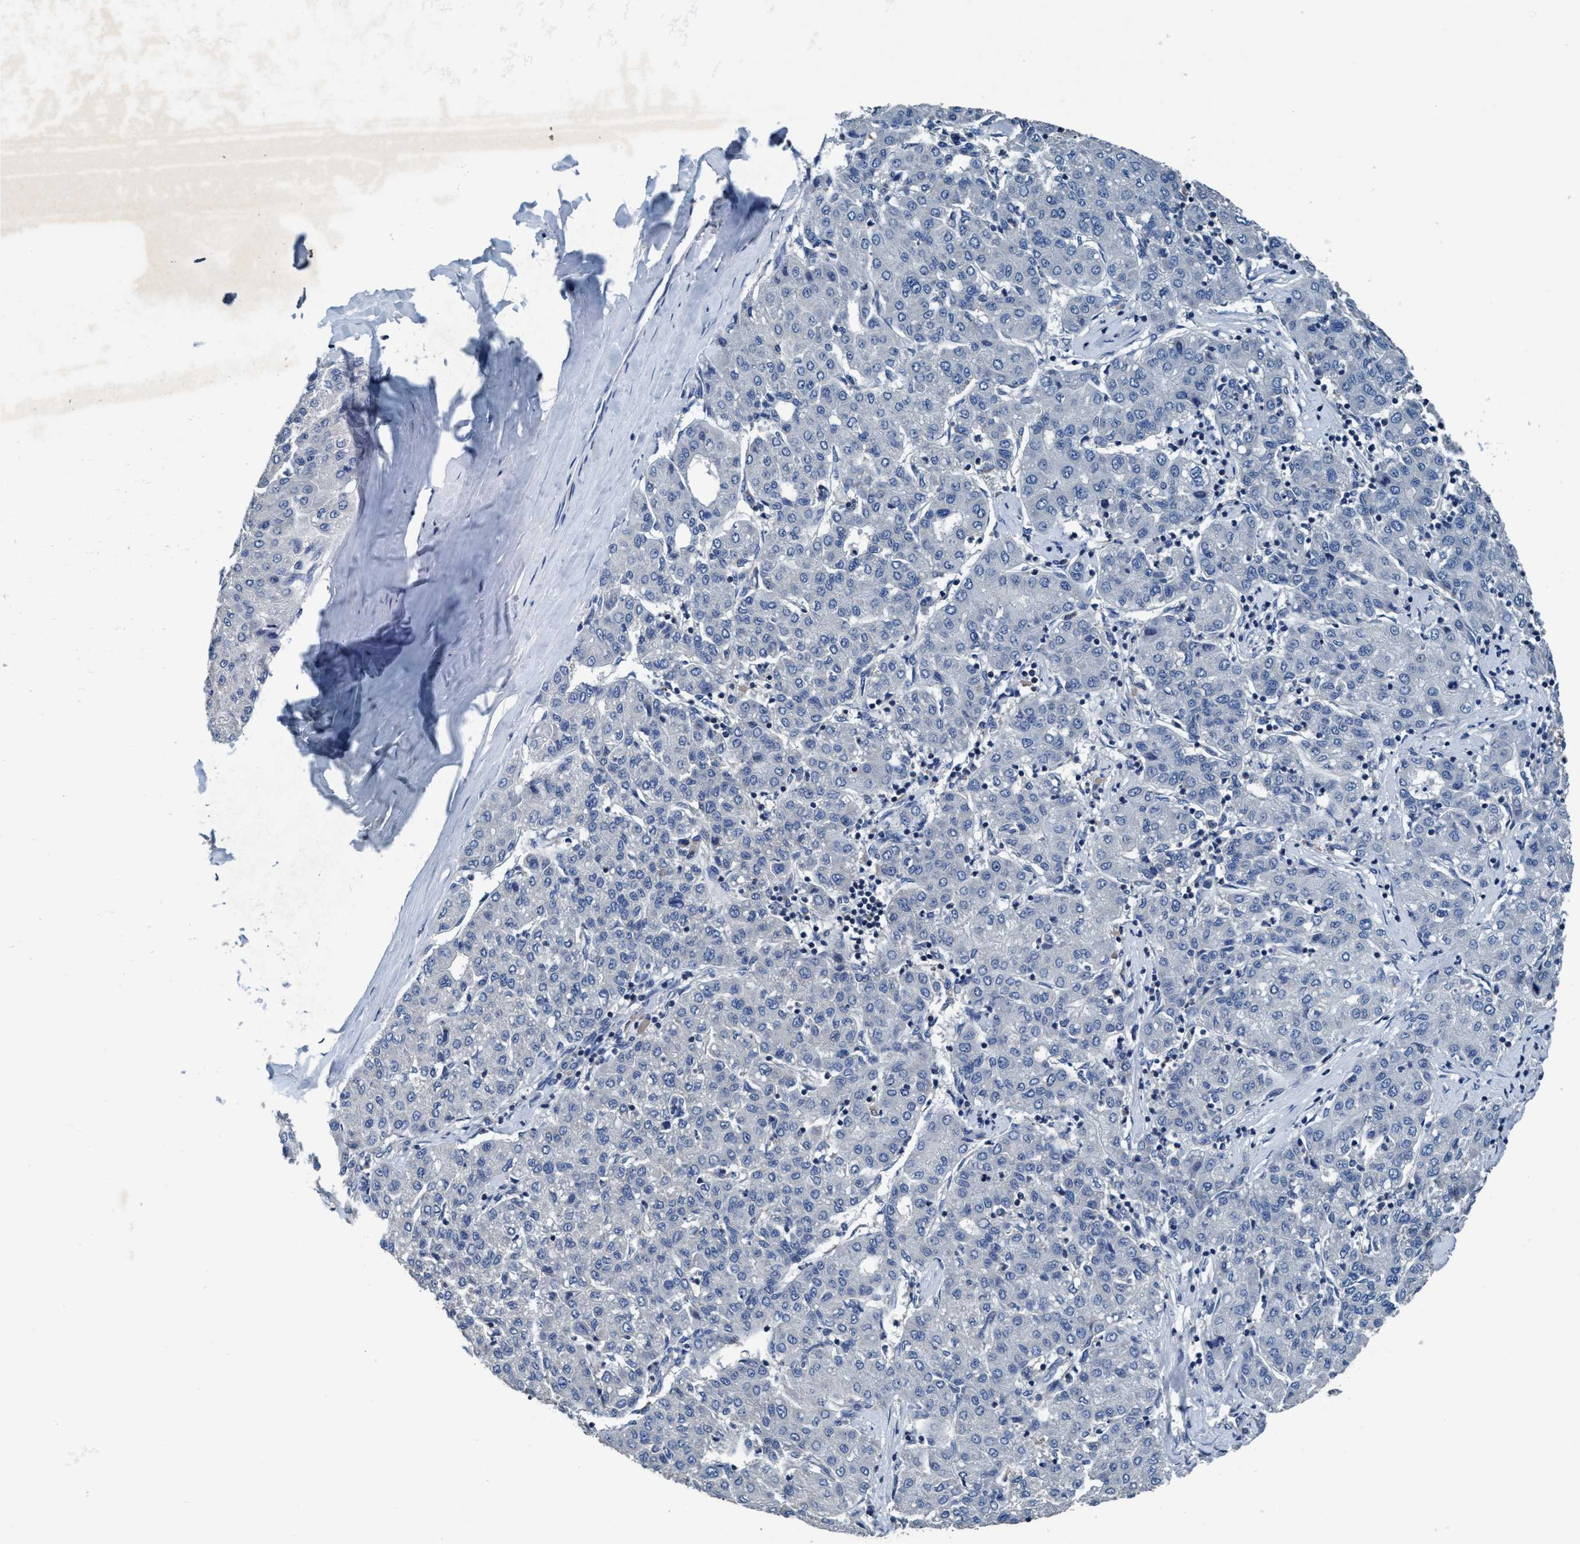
{"staining": {"intensity": "negative", "quantity": "none", "location": "none"}, "tissue": "liver cancer", "cell_type": "Tumor cells", "image_type": "cancer", "snomed": [{"axis": "morphology", "description": "Carcinoma, Hepatocellular, NOS"}, {"axis": "topography", "description": "Liver"}], "caption": "A photomicrograph of liver cancer (hepatocellular carcinoma) stained for a protein displays no brown staining in tumor cells.", "gene": "ANKFN1", "patient": {"sex": "male", "age": 65}}